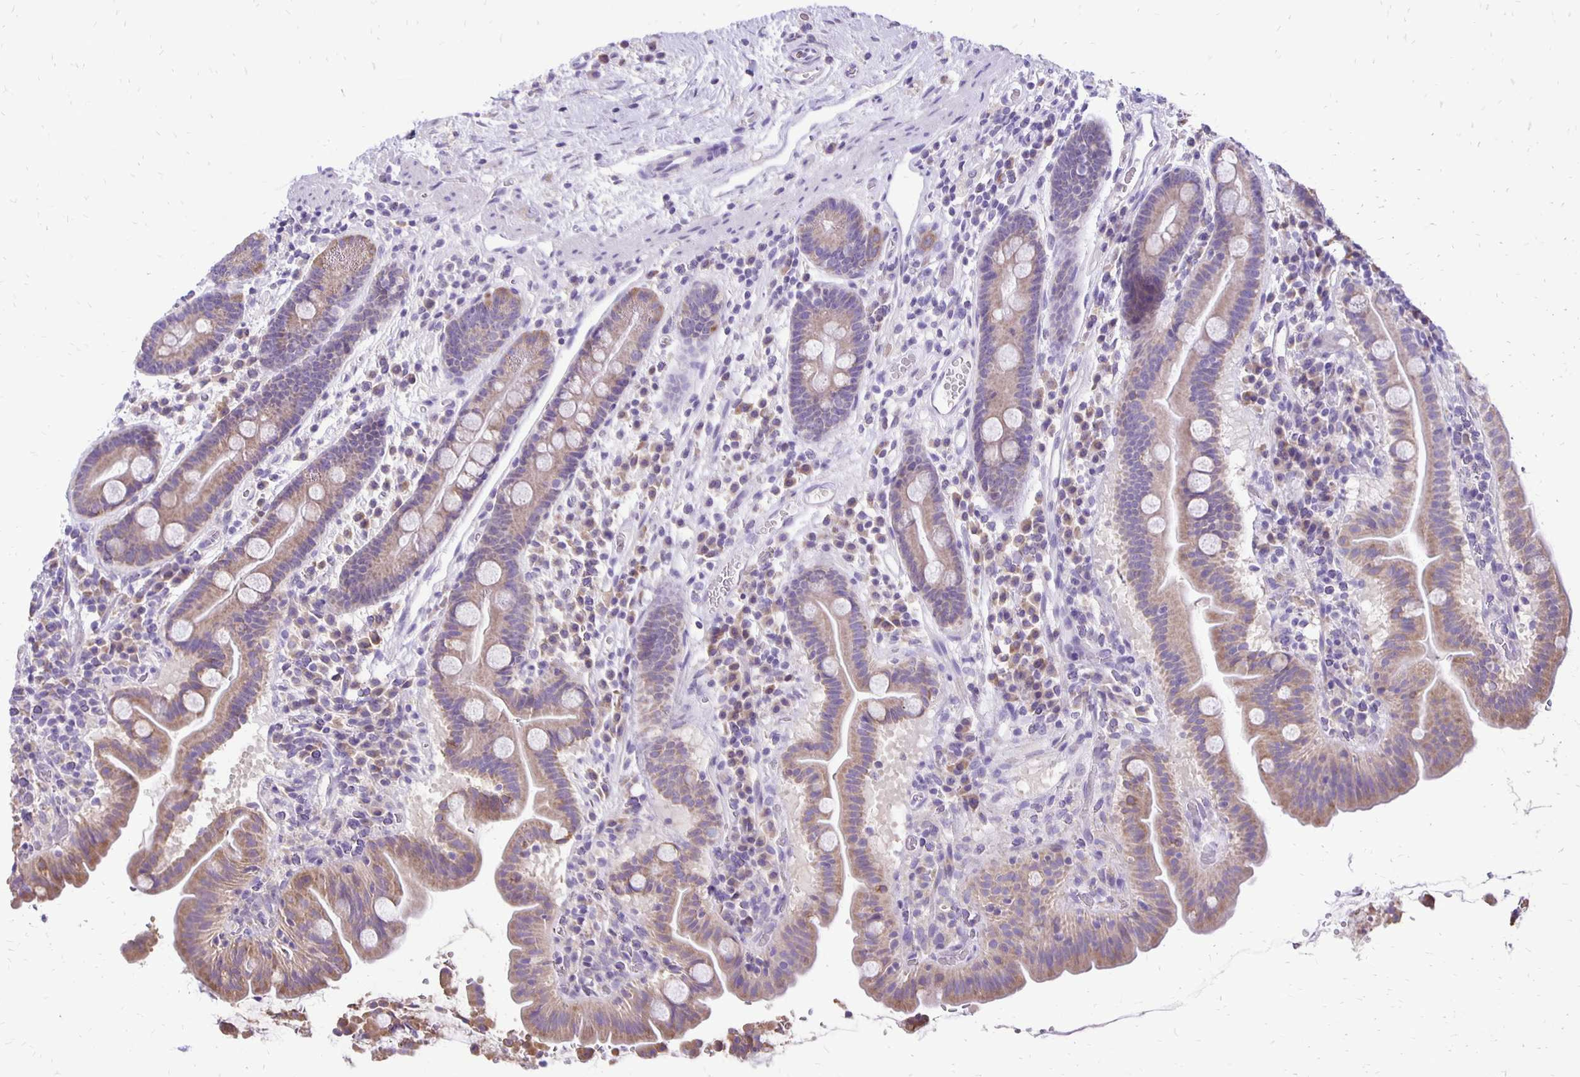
{"staining": {"intensity": "weak", "quantity": ">75%", "location": "cytoplasmic/membranous"}, "tissue": "small intestine", "cell_type": "Glandular cells", "image_type": "normal", "snomed": [{"axis": "morphology", "description": "Normal tissue, NOS"}, {"axis": "topography", "description": "Small intestine"}], "caption": "Glandular cells reveal low levels of weak cytoplasmic/membranous staining in about >75% of cells in benign human small intestine.", "gene": "ANKRD45", "patient": {"sex": "male", "age": 26}}